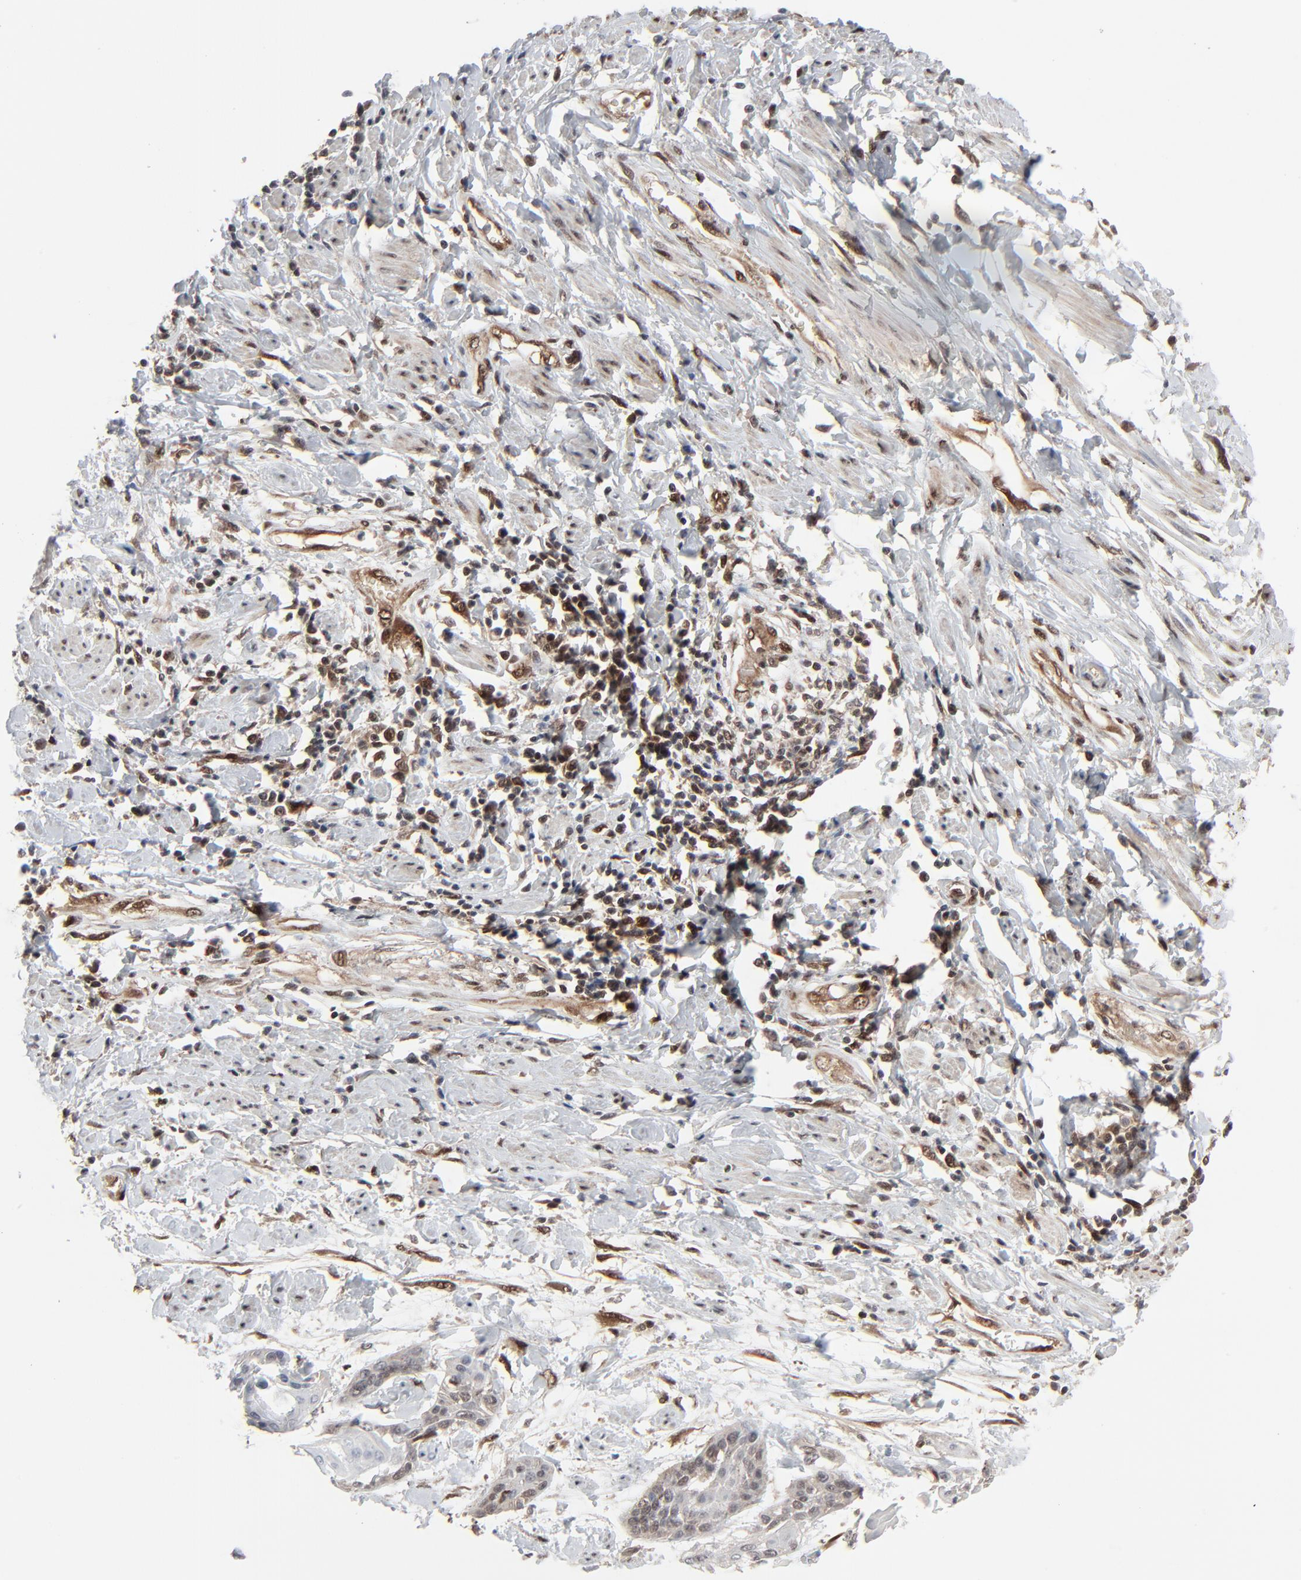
{"staining": {"intensity": "weak", "quantity": "<25%", "location": "cytoplasmic/membranous"}, "tissue": "cervical cancer", "cell_type": "Tumor cells", "image_type": "cancer", "snomed": [{"axis": "morphology", "description": "Squamous cell carcinoma, NOS"}, {"axis": "topography", "description": "Cervix"}], "caption": "Cervical squamous cell carcinoma was stained to show a protein in brown. There is no significant staining in tumor cells. Brightfield microscopy of IHC stained with DAB (3,3'-diaminobenzidine) (brown) and hematoxylin (blue), captured at high magnification.", "gene": "AKT1", "patient": {"sex": "female", "age": 57}}